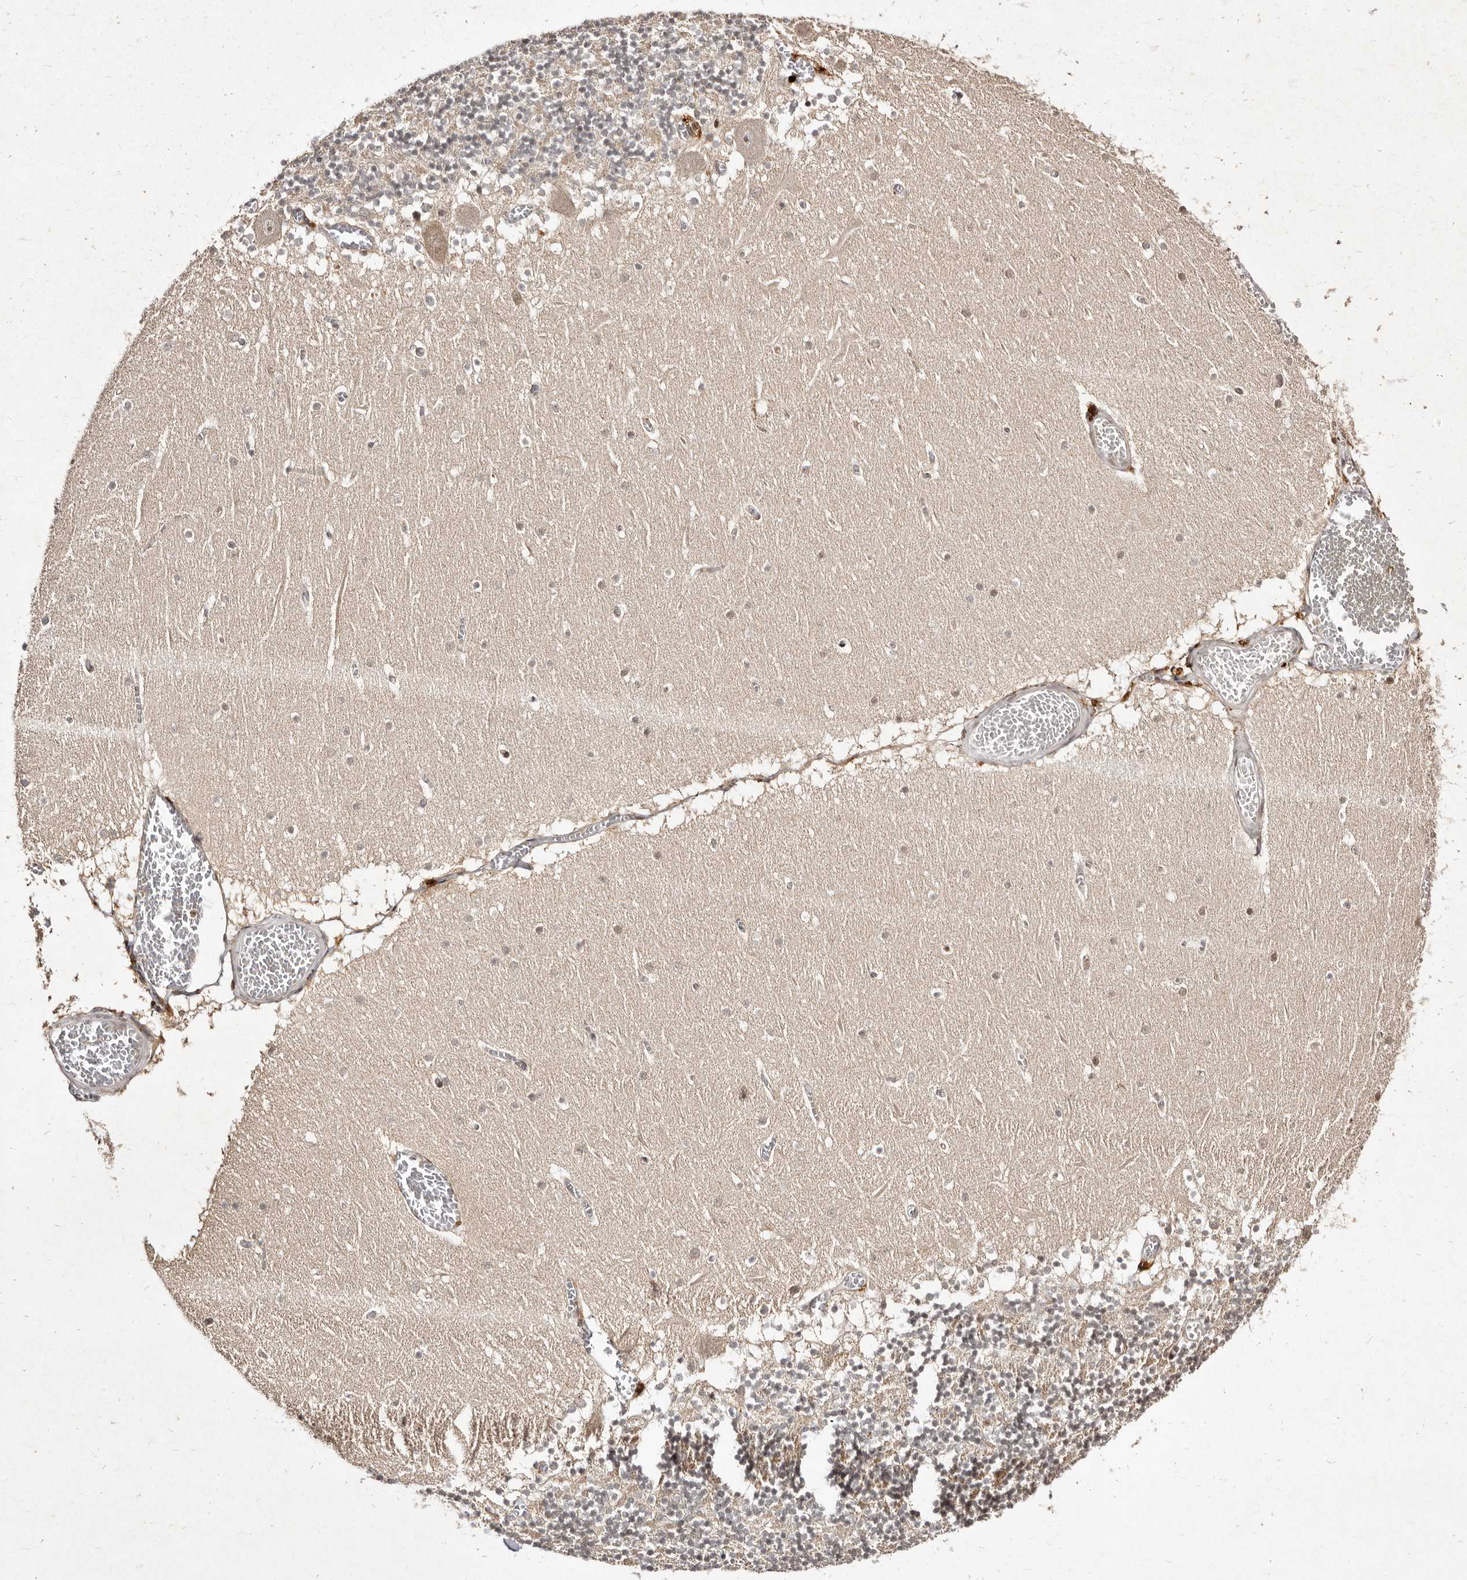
{"staining": {"intensity": "negative", "quantity": "none", "location": "none"}, "tissue": "cerebellum", "cell_type": "Cells in granular layer", "image_type": "normal", "snomed": [{"axis": "morphology", "description": "Normal tissue, NOS"}, {"axis": "topography", "description": "Cerebellum"}], "caption": "Cells in granular layer show no significant protein expression in normal cerebellum. (Brightfield microscopy of DAB immunohistochemistry at high magnification).", "gene": "LCORL", "patient": {"sex": "female", "age": 28}}